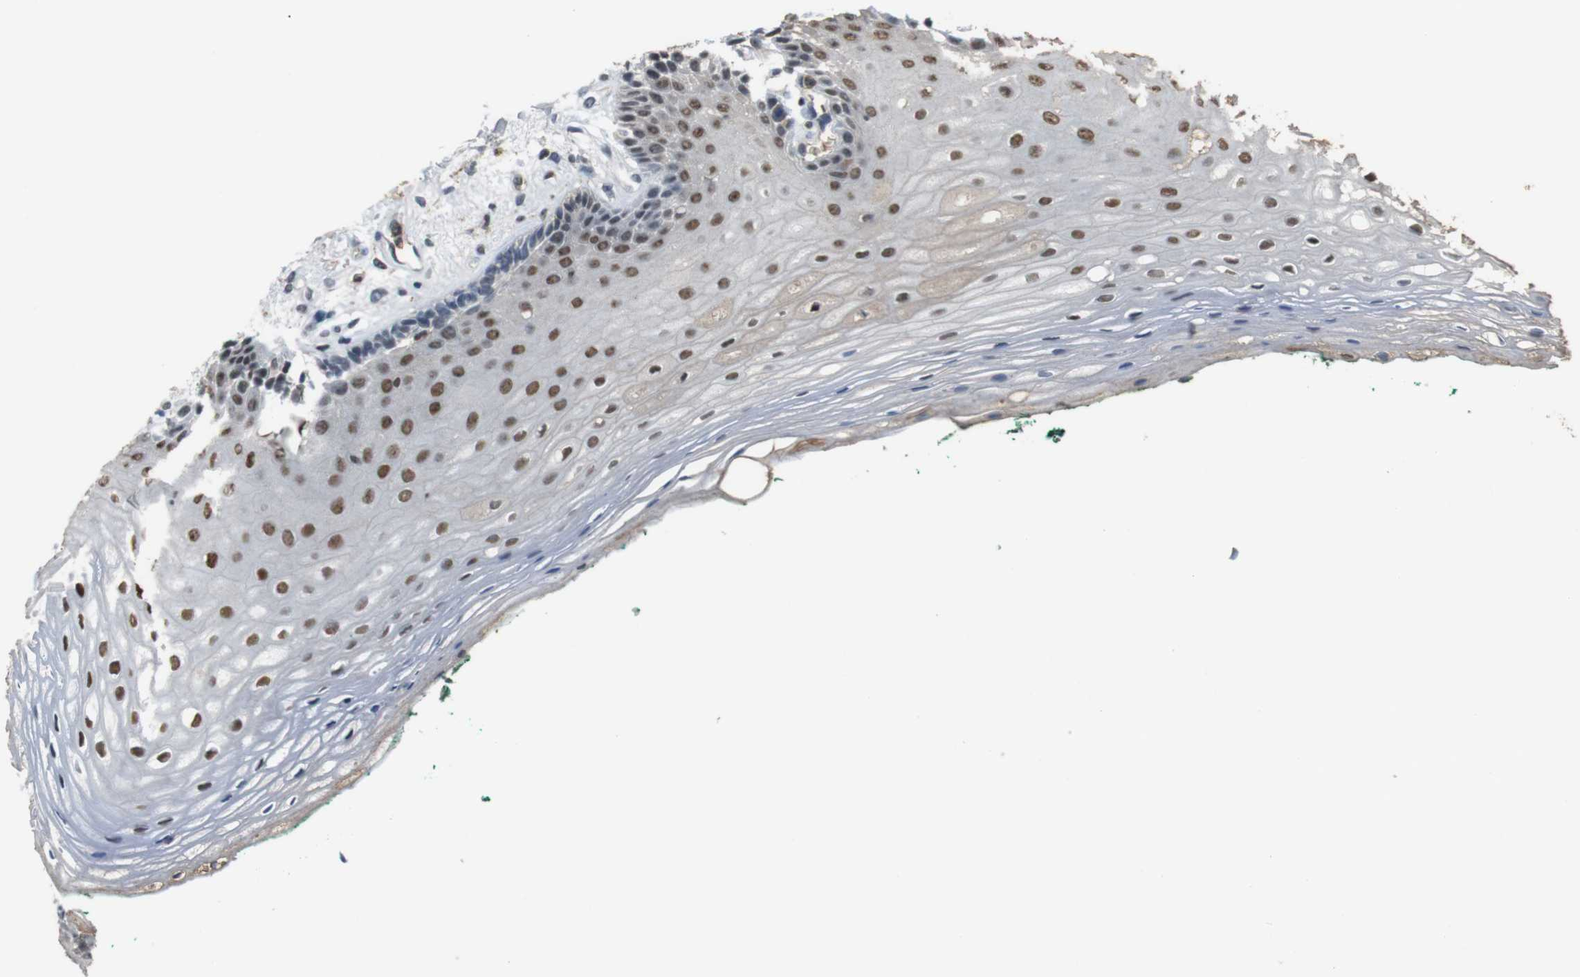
{"staining": {"intensity": "moderate", "quantity": "25%-75%", "location": "nuclear"}, "tissue": "oral mucosa", "cell_type": "Squamous epithelial cells", "image_type": "normal", "snomed": [{"axis": "morphology", "description": "Normal tissue, NOS"}, {"axis": "topography", "description": "Skeletal muscle"}, {"axis": "topography", "description": "Oral tissue"}, {"axis": "topography", "description": "Peripheral nerve tissue"}], "caption": "This is an image of immunohistochemistry staining of benign oral mucosa, which shows moderate positivity in the nuclear of squamous epithelial cells.", "gene": "SUB1", "patient": {"sex": "female", "age": 84}}